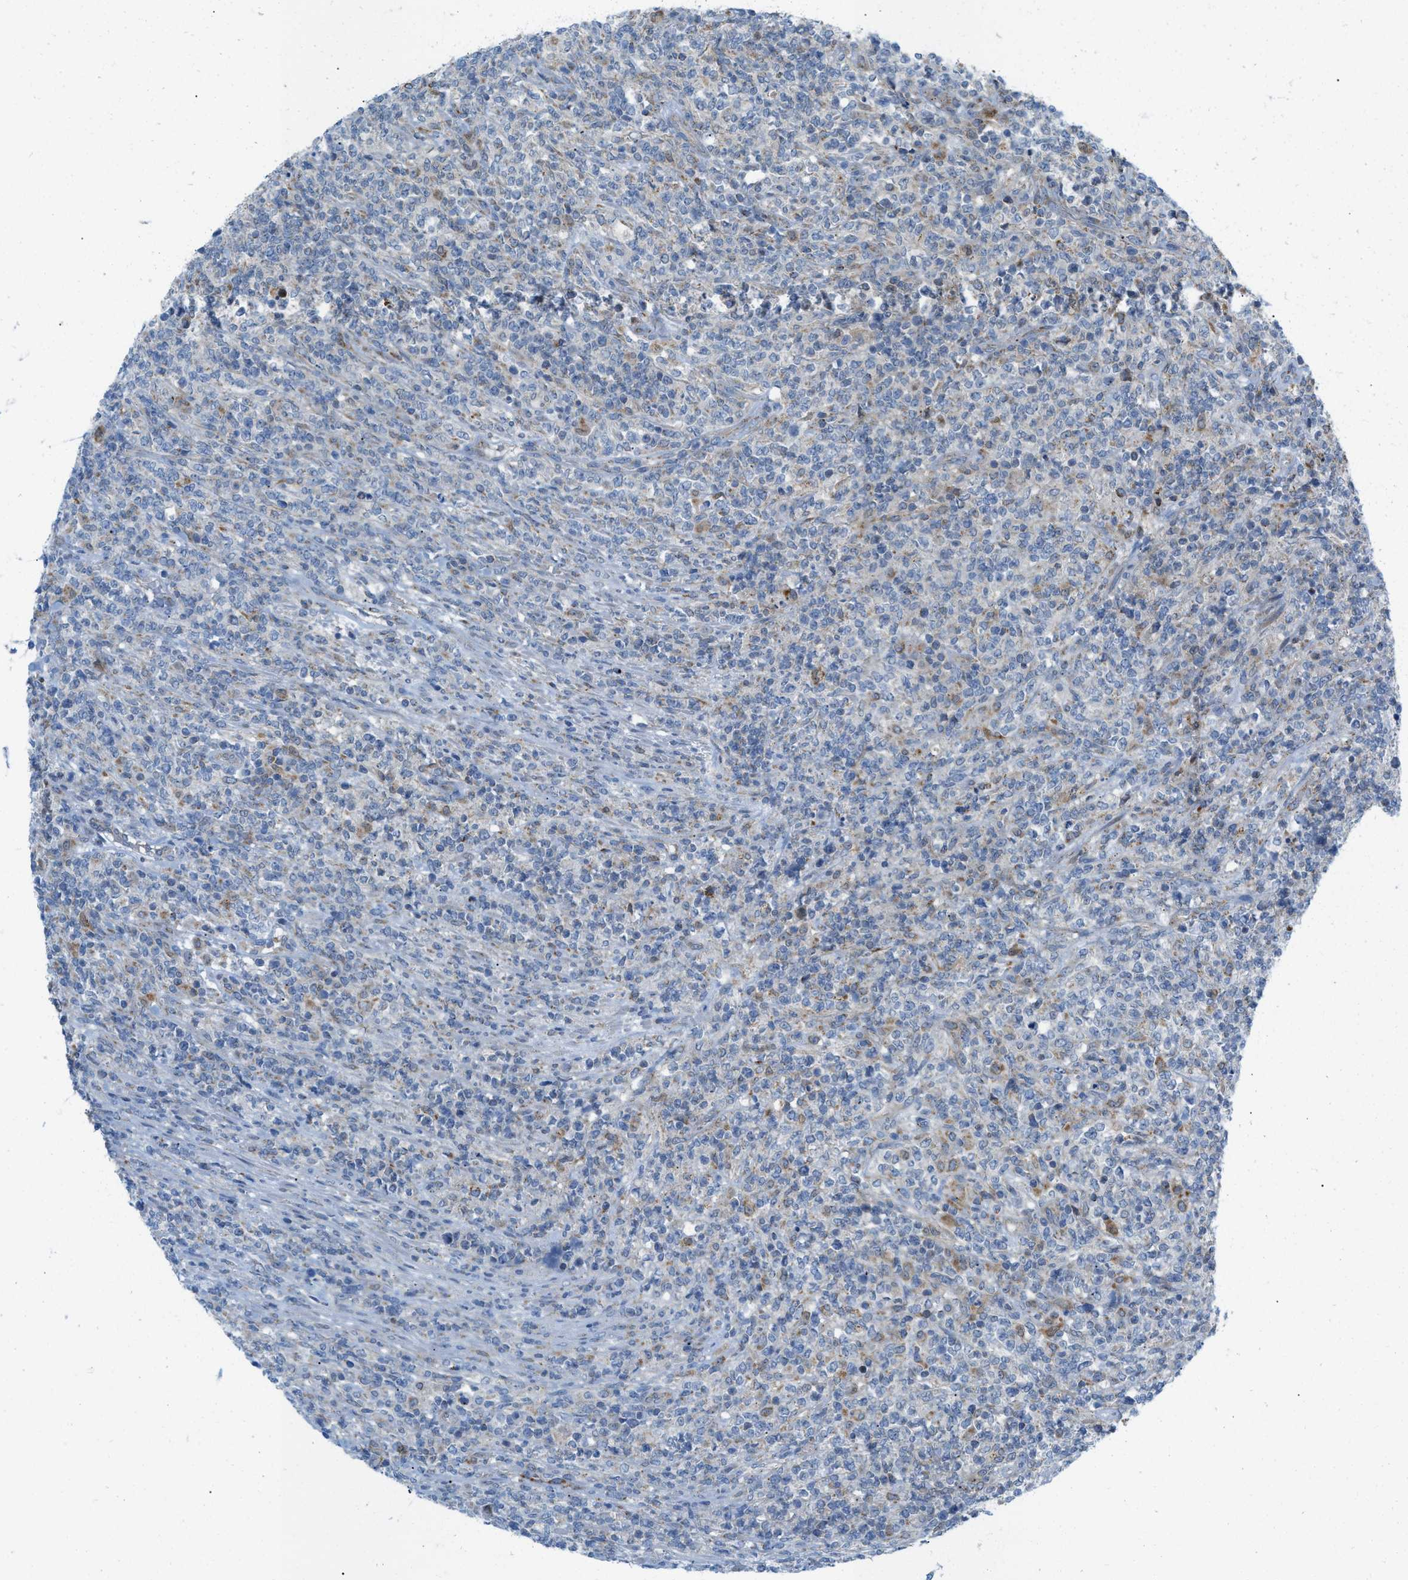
{"staining": {"intensity": "negative", "quantity": "none", "location": "none"}, "tissue": "lymphoma", "cell_type": "Tumor cells", "image_type": "cancer", "snomed": [{"axis": "morphology", "description": "Malignant lymphoma, non-Hodgkin's type, High grade"}, {"axis": "topography", "description": "Soft tissue"}], "caption": "Tumor cells are negative for protein expression in human lymphoma.", "gene": "RBBP9", "patient": {"sex": "male", "age": 18}}